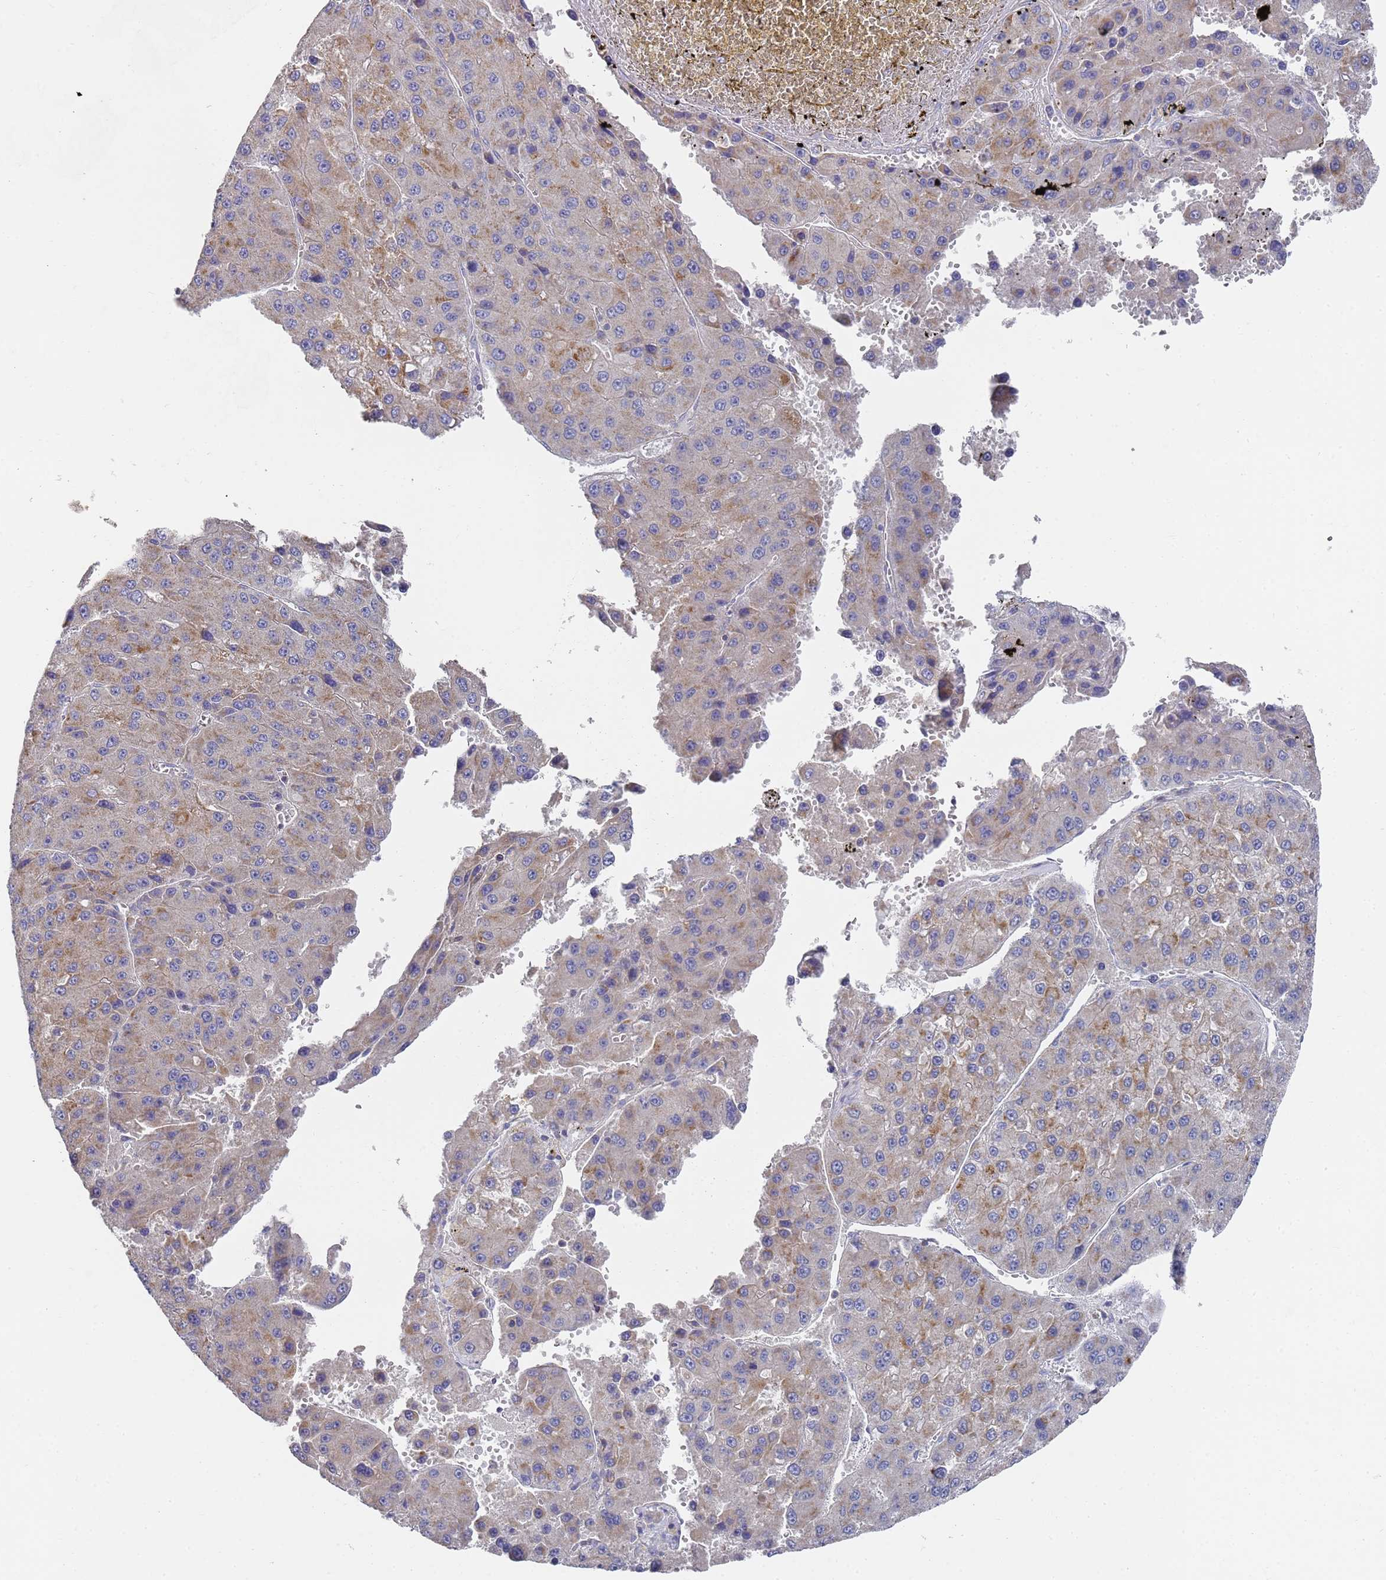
{"staining": {"intensity": "negative", "quantity": "none", "location": "none"}, "tissue": "liver cancer", "cell_type": "Tumor cells", "image_type": "cancer", "snomed": [{"axis": "morphology", "description": "Carcinoma, Hepatocellular, NOS"}, {"axis": "topography", "description": "Liver"}], "caption": "DAB immunohistochemical staining of human hepatocellular carcinoma (liver) shows no significant positivity in tumor cells.", "gene": "SCAPER", "patient": {"sex": "female", "age": 73}}